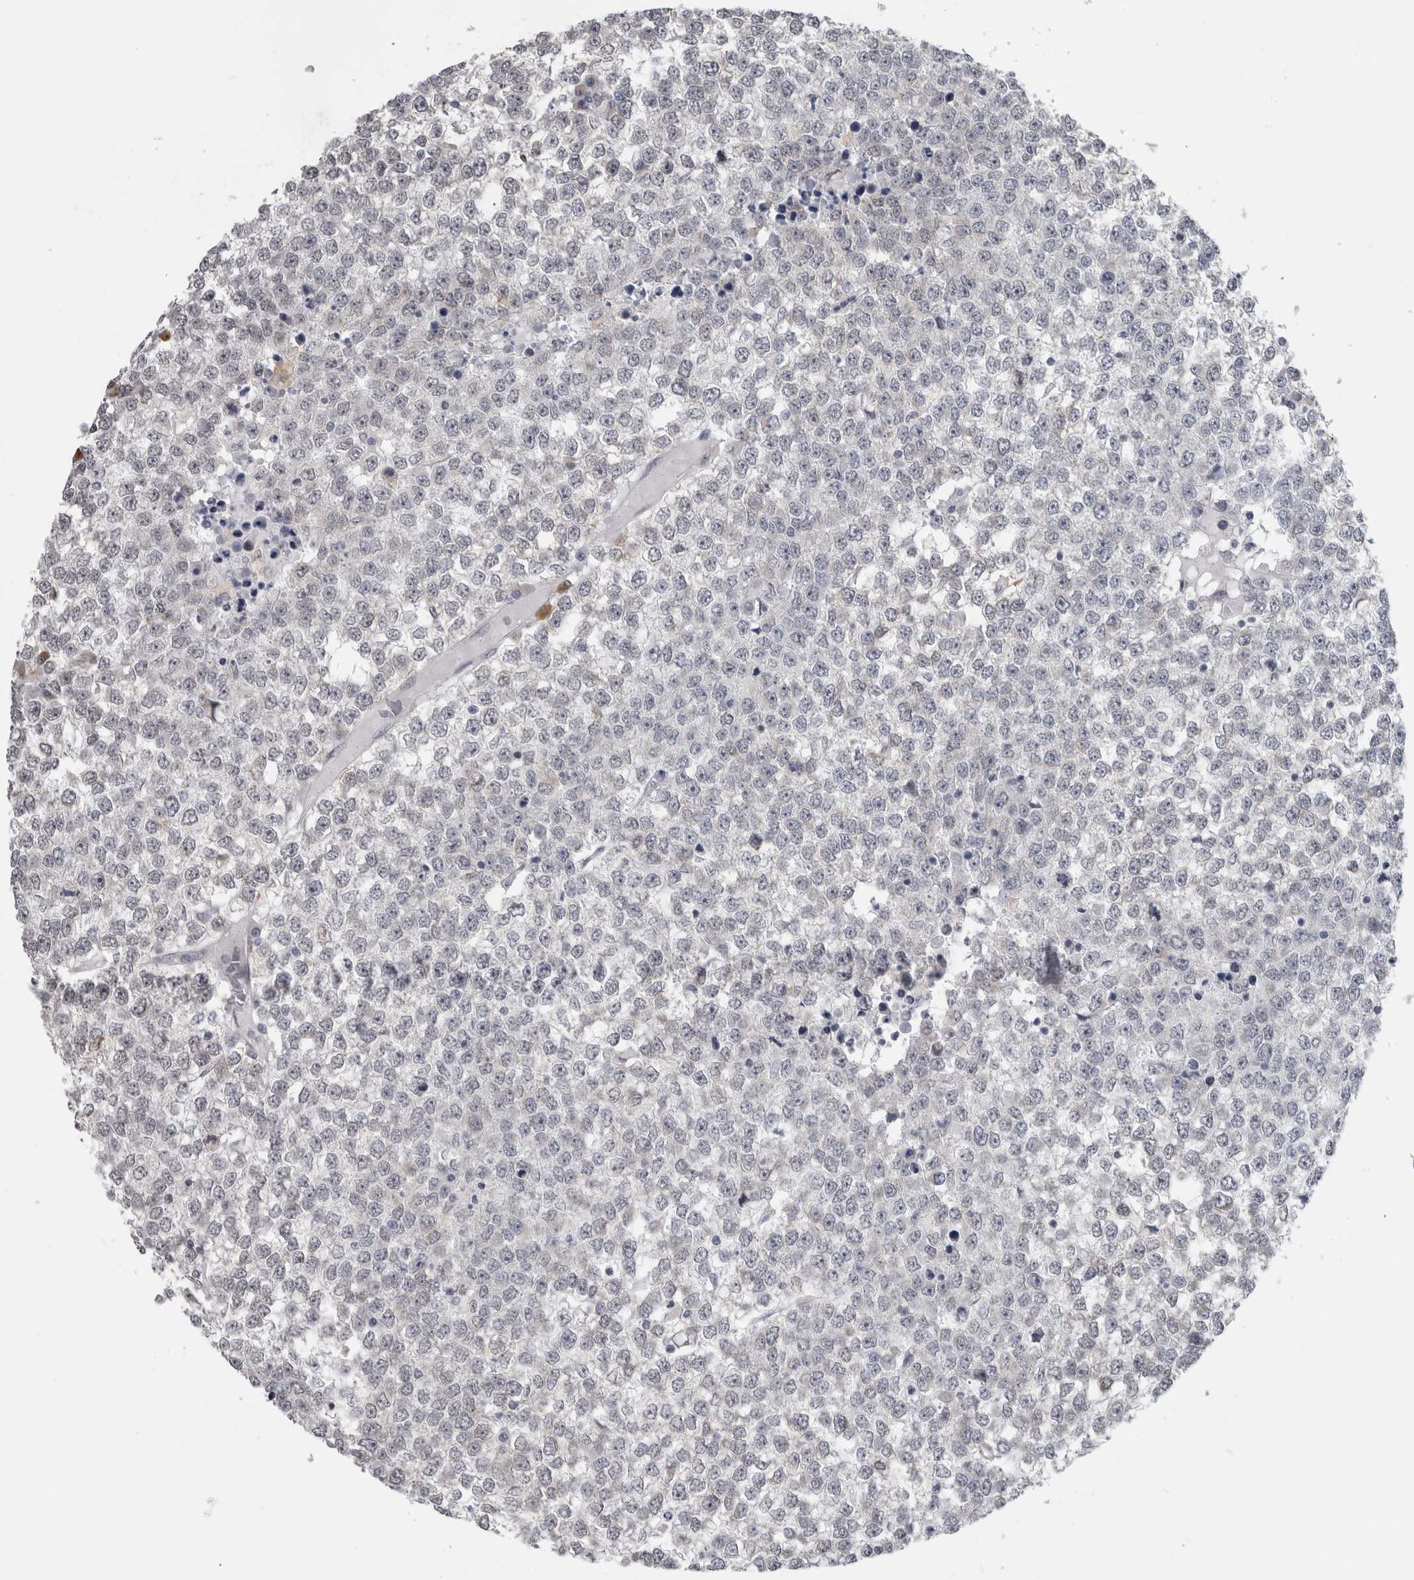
{"staining": {"intensity": "negative", "quantity": "none", "location": "none"}, "tissue": "testis cancer", "cell_type": "Tumor cells", "image_type": "cancer", "snomed": [{"axis": "morphology", "description": "Seminoma, NOS"}, {"axis": "topography", "description": "Testis"}], "caption": "Immunohistochemistry (IHC) histopathology image of human seminoma (testis) stained for a protein (brown), which reveals no positivity in tumor cells.", "gene": "TMEM242", "patient": {"sex": "male", "age": 65}}